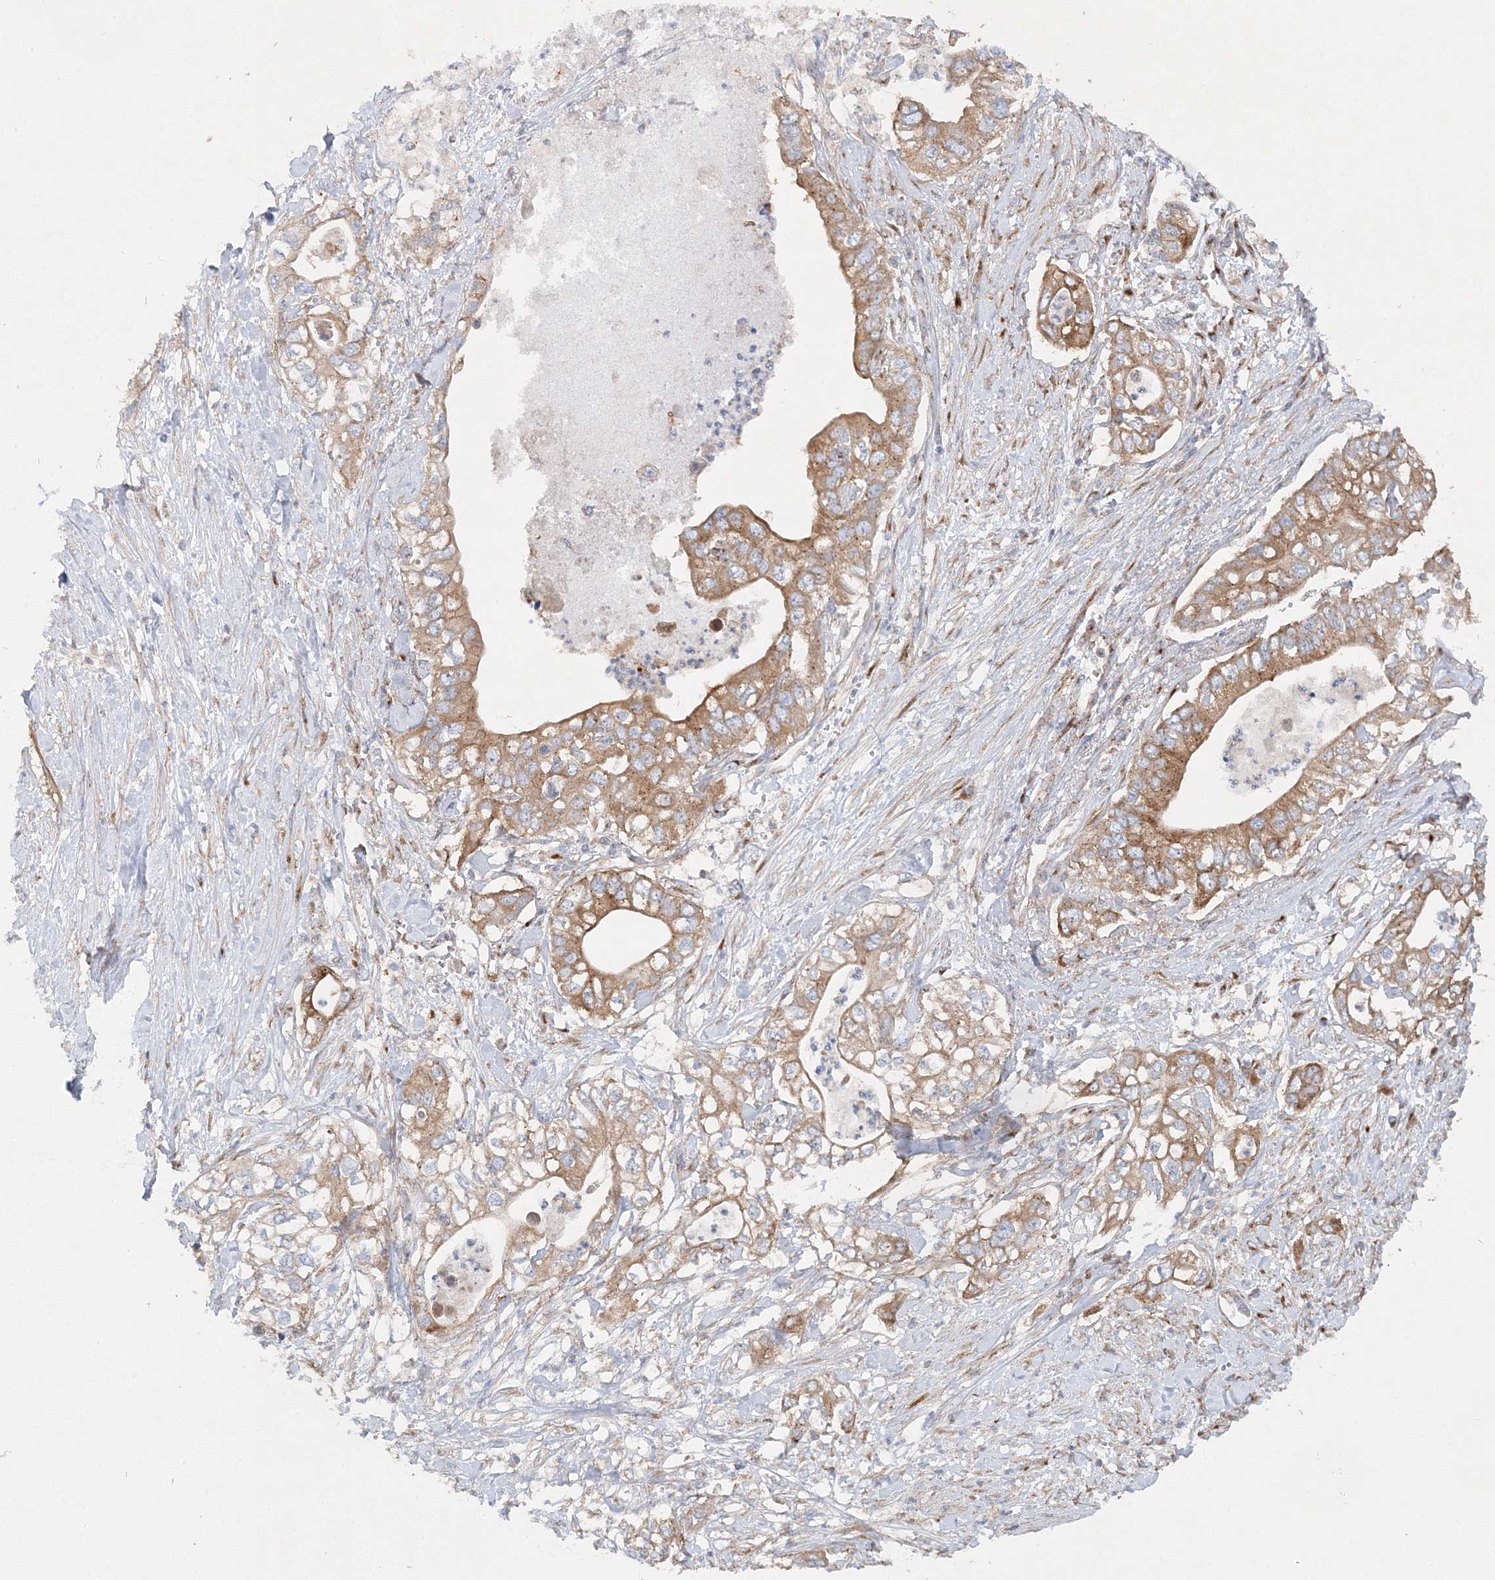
{"staining": {"intensity": "moderate", "quantity": ">75%", "location": "cytoplasmic/membranous"}, "tissue": "pancreatic cancer", "cell_type": "Tumor cells", "image_type": "cancer", "snomed": [{"axis": "morphology", "description": "Adenocarcinoma, NOS"}, {"axis": "topography", "description": "Pancreas"}], "caption": "Immunohistochemical staining of pancreatic adenocarcinoma reveals moderate cytoplasmic/membranous protein staining in about >75% of tumor cells.", "gene": "SEC23IP", "patient": {"sex": "female", "age": 78}}